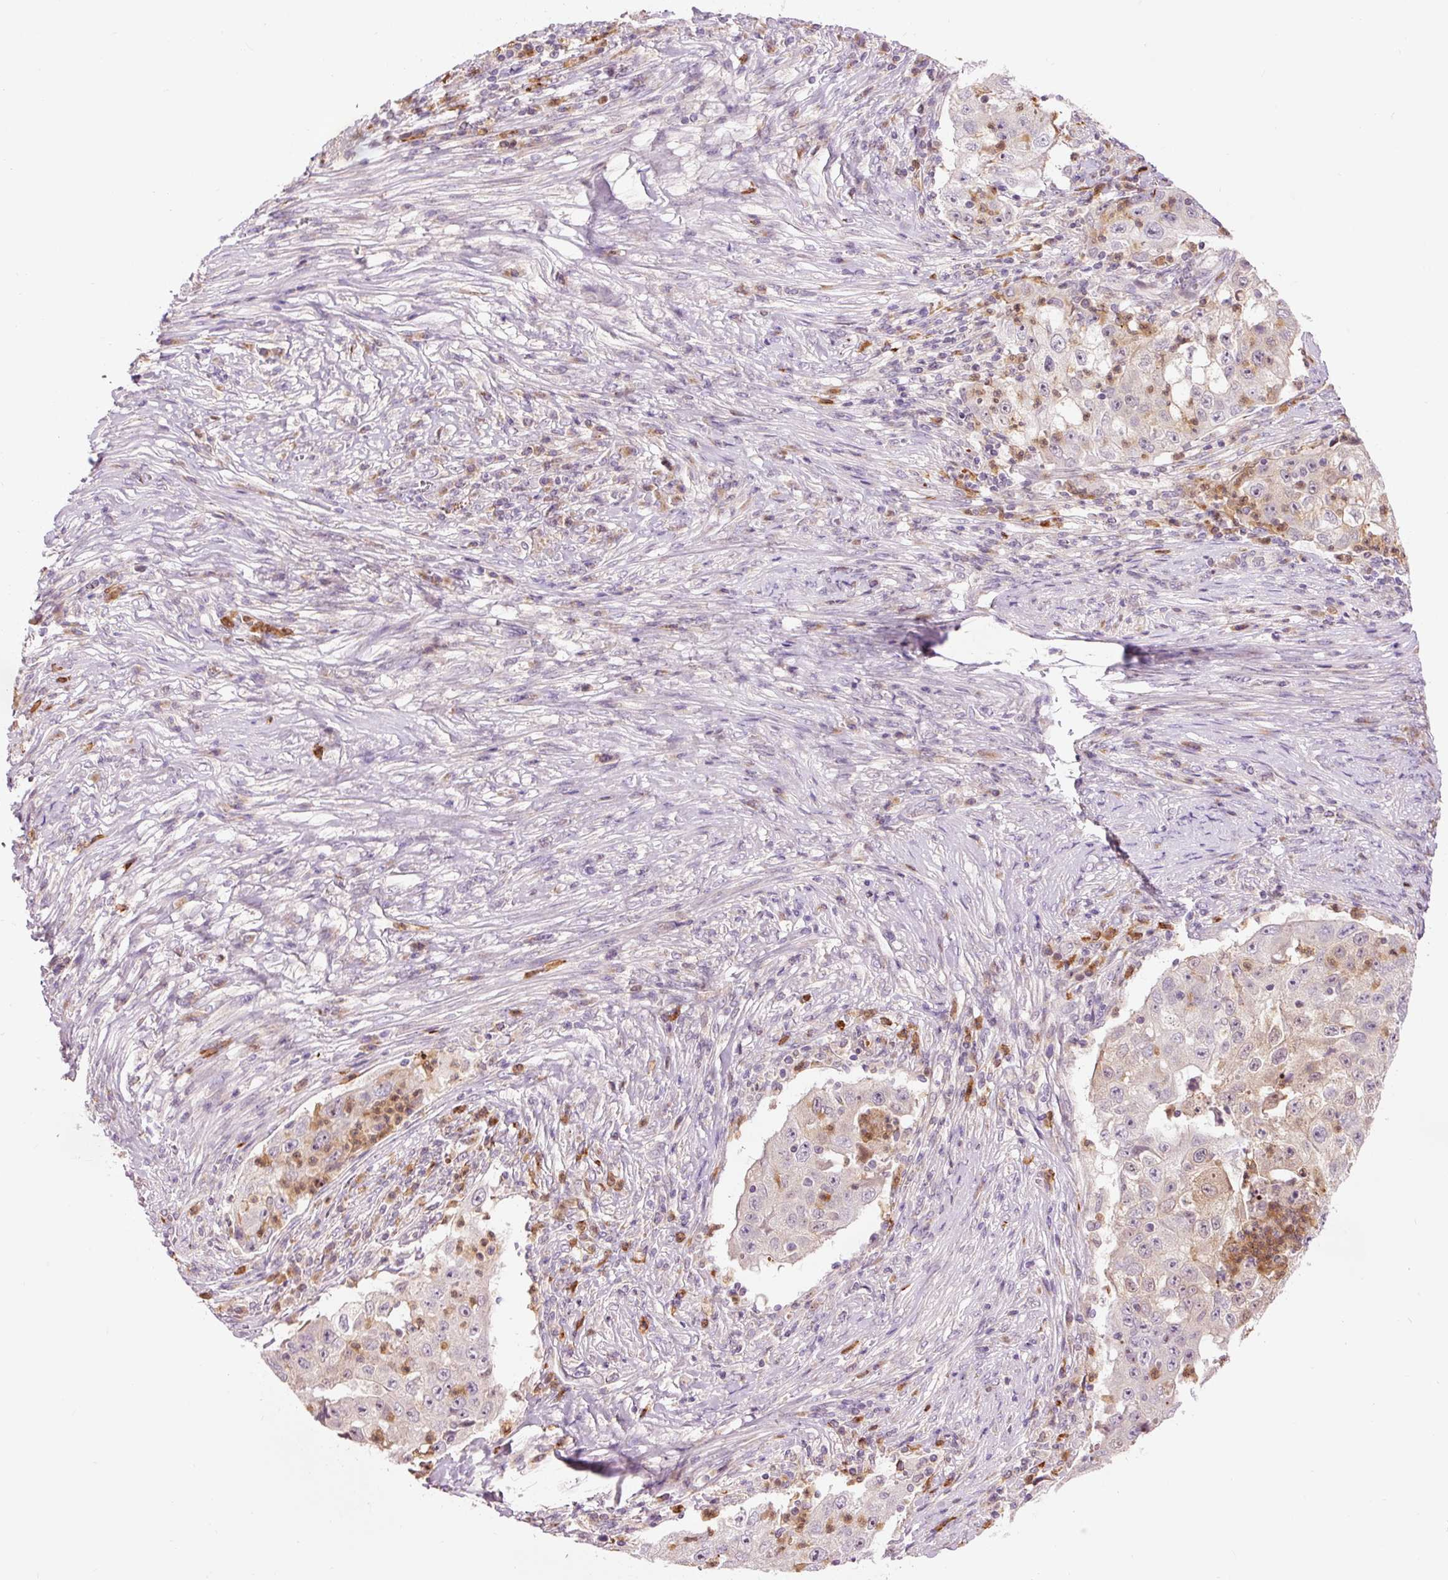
{"staining": {"intensity": "negative", "quantity": "none", "location": "none"}, "tissue": "lung cancer", "cell_type": "Tumor cells", "image_type": "cancer", "snomed": [{"axis": "morphology", "description": "Squamous cell carcinoma, NOS"}, {"axis": "topography", "description": "Lung"}], "caption": "Tumor cells show no significant protein positivity in lung squamous cell carcinoma. The staining was performed using DAB to visualize the protein expression in brown, while the nuclei were stained in blue with hematoxylin (Magnification: 20x).", "gene": "PRDX5", "patient": {"sex": "male", "age": 64}}